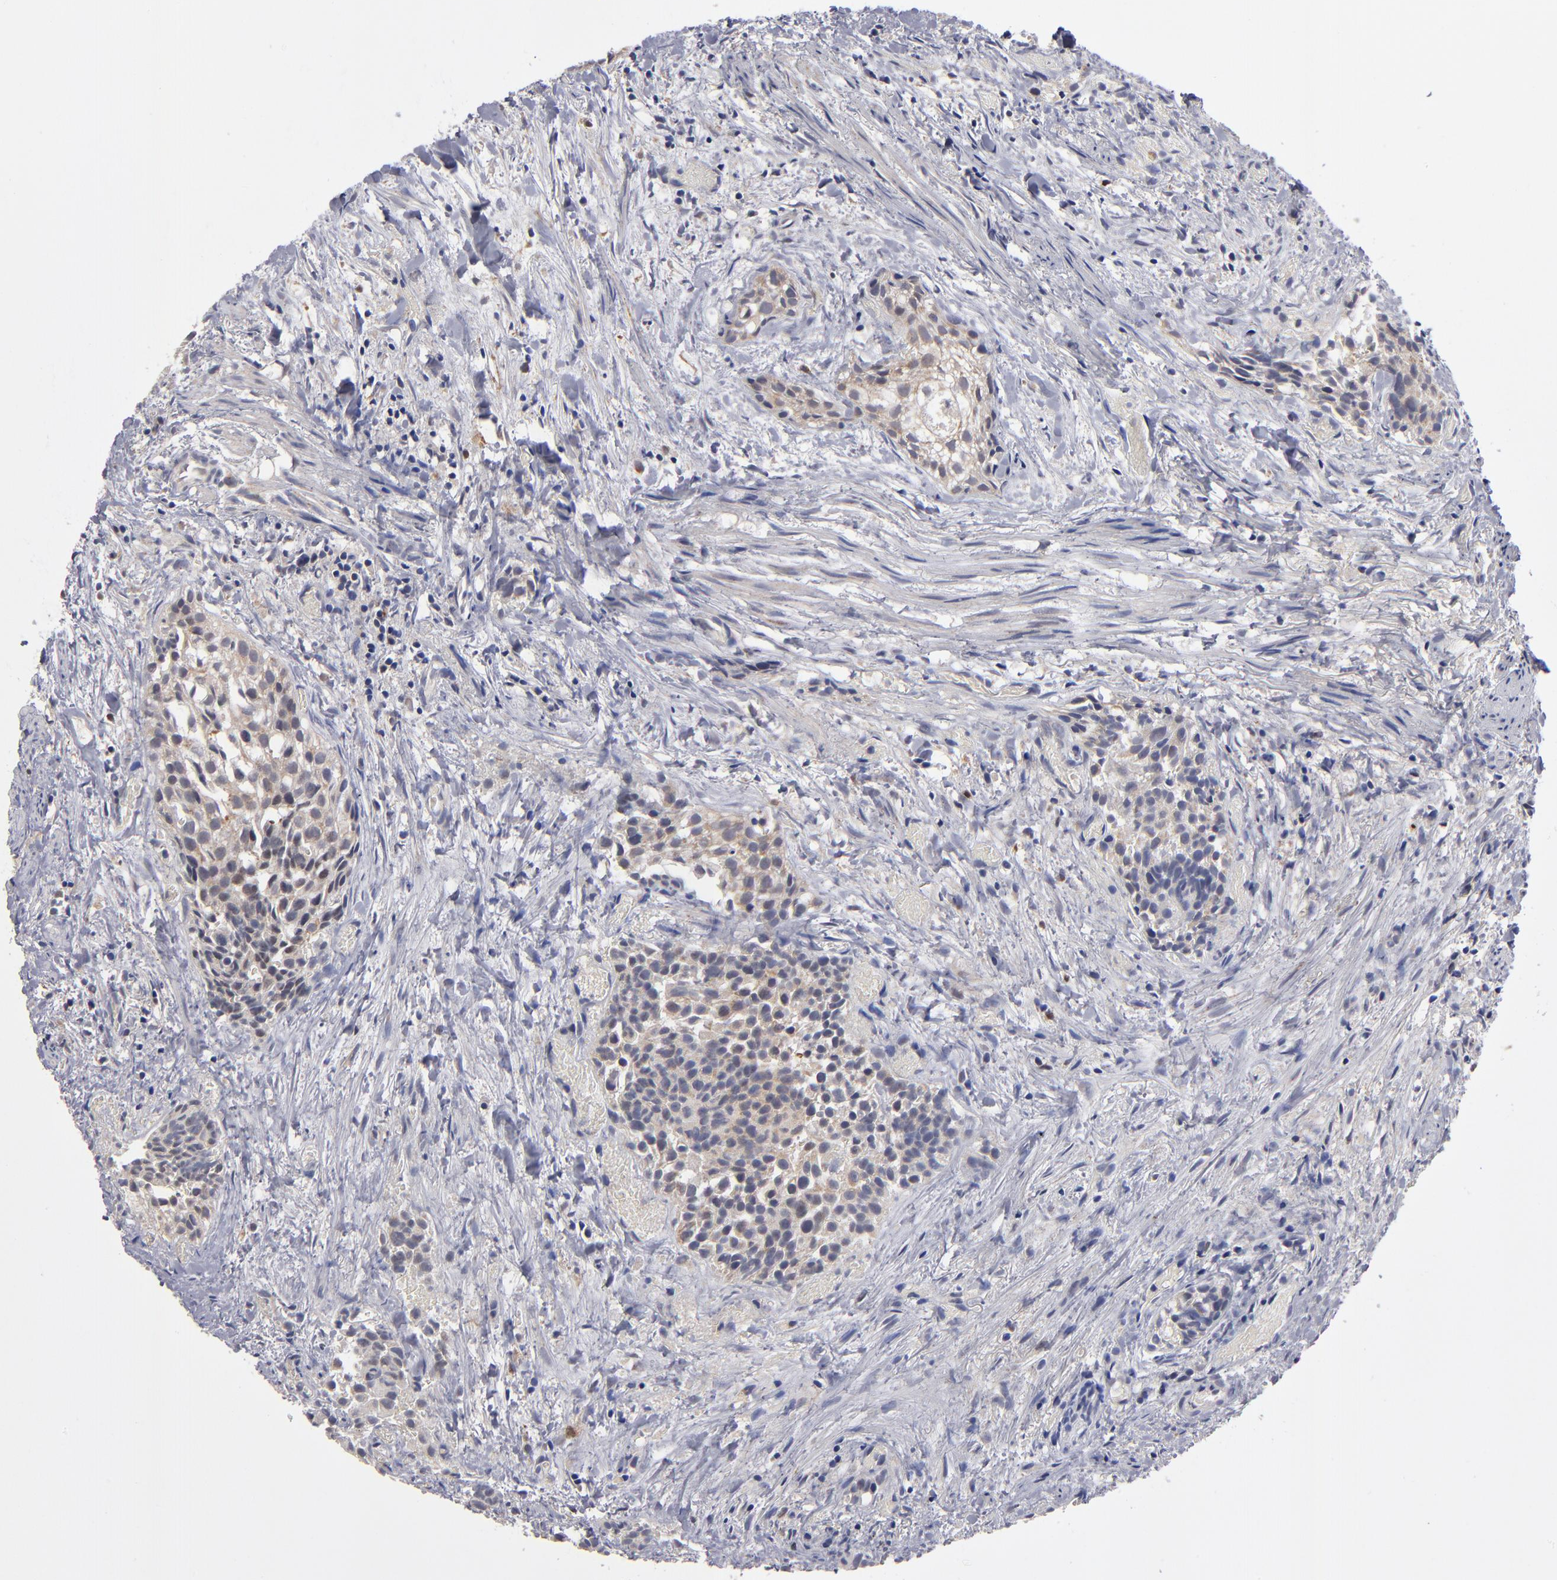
{"staining": {"intensity": "negative", "quantity": "none", "location": "none"}, "tissue": "urothelial cancer", "cell_type": "Tumor cells", "image_type": "cancer", "snomed": [{"axis": "morphology", "description": "Urothelial carcinoma, Low grade"}, {"axis": "topography", "description": "Urinary bladder"}], "caption": "This is a histopathology image of immunohistochemistry (IHC) staining of urothelial carcinoma (low-grade), which shows no expression in tumor cells. (DAB (3,3'-diaminobenzidine) immunohistochemistry, high magnification).", "gene": "EXD2", "patient": {"sex": "male", "age": 64}}